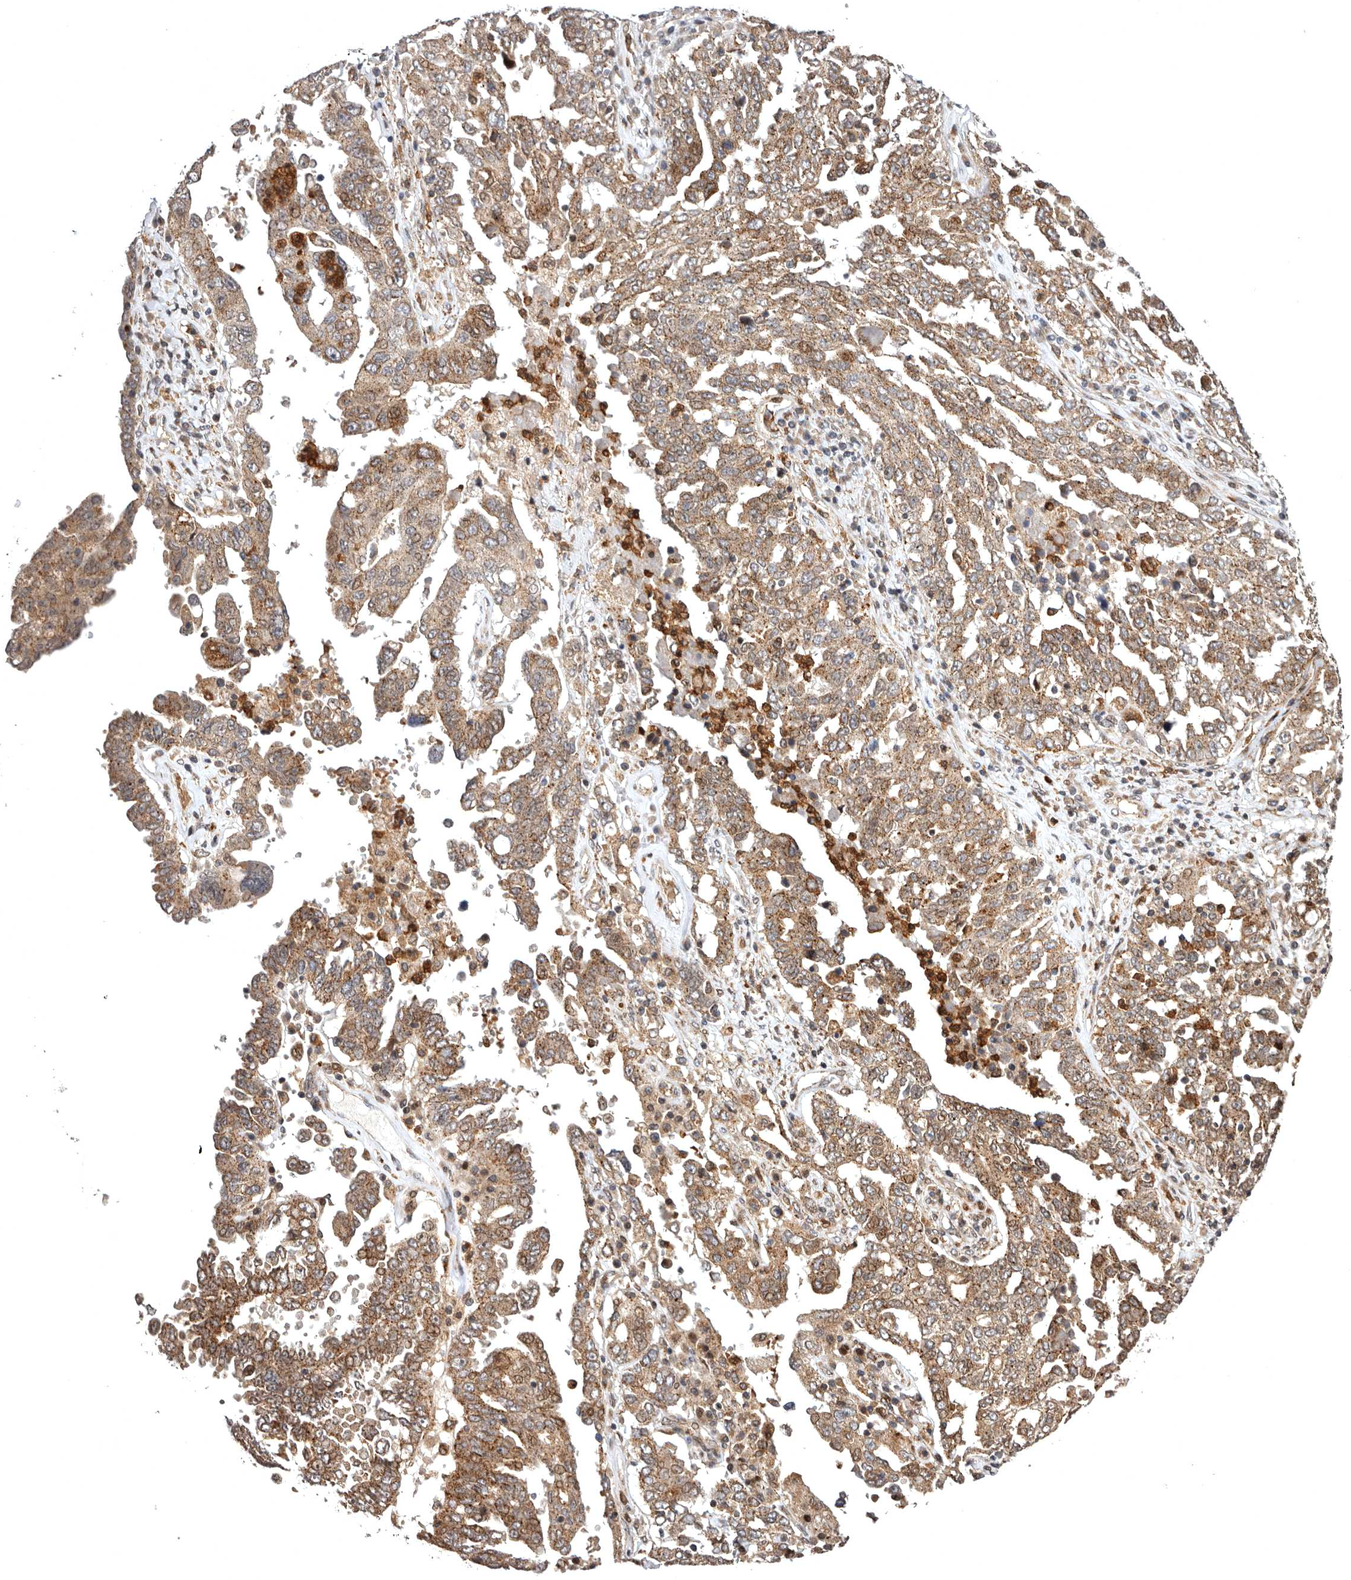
{"staining": {"intensity": "moderate", "quantity": ">75%", "location": "cytoplasmic/membranous"}, "tissue": "ovarian cancer", "cell_type": "Tumor cells", "image_type": "cancer", "snomed": [{"axis": "morphology", "description": "Carcinoma, endometroid"}, {"axis": "topography", "description": "Ovary"}], "caption": "Immunohistochemistry (IHC) (DAB (3,3'-diaminobenzidine)) staining of human ovarian endometroid carcinoma reveals moderate cytoplasmic/membranous protein positivity in approximately >75% of tumor cells.", "gene": "FGFR4", "patient": {"sex": "female", "age": 62}}